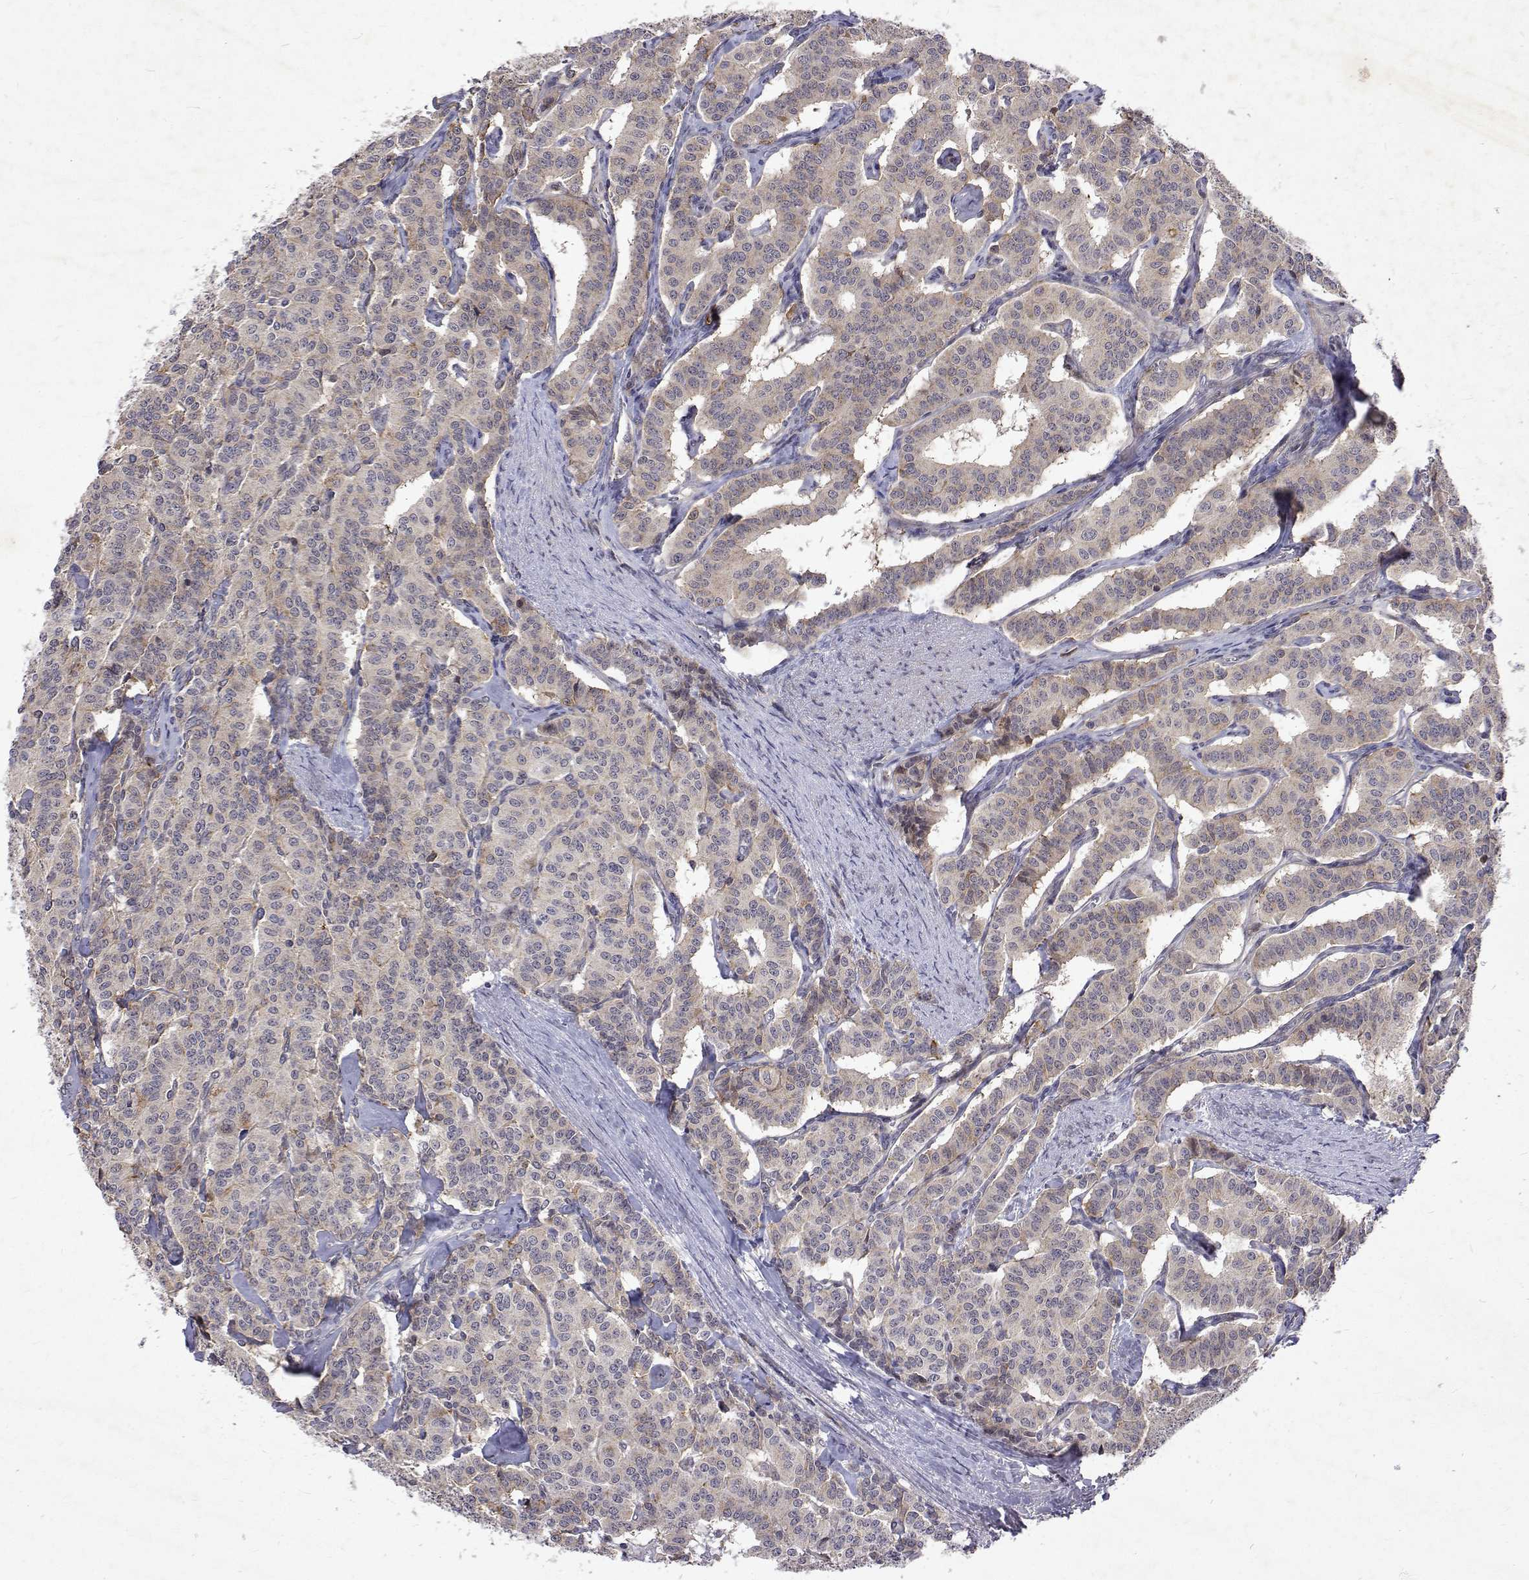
{"staining": {"intensity": "weak", "quantity": "<25%", "location": "cytoplasmic/membranous"}, "tissue": "carcinoid", "cell_type": "Tumor cells", "image_type": "cancer", "snomed": [{"axis": "morphology", "description": "Carcinoid, malignant, NOS"}, {"axis": "topography", "description": "Lung"}], "caption": "DAB immunohistochemical staining of malignant carcinoid exhibits no significant staining in tumor cells. Brightfield microscopy of immunohistochemistry (IHC) stained with DAB (3,3'-diaminobenzidine) (brown) and hematoxylin (blue), captured at high magnification.", "gene": "ALKBH8", "patient": {"sex": "female", "age": 46}}